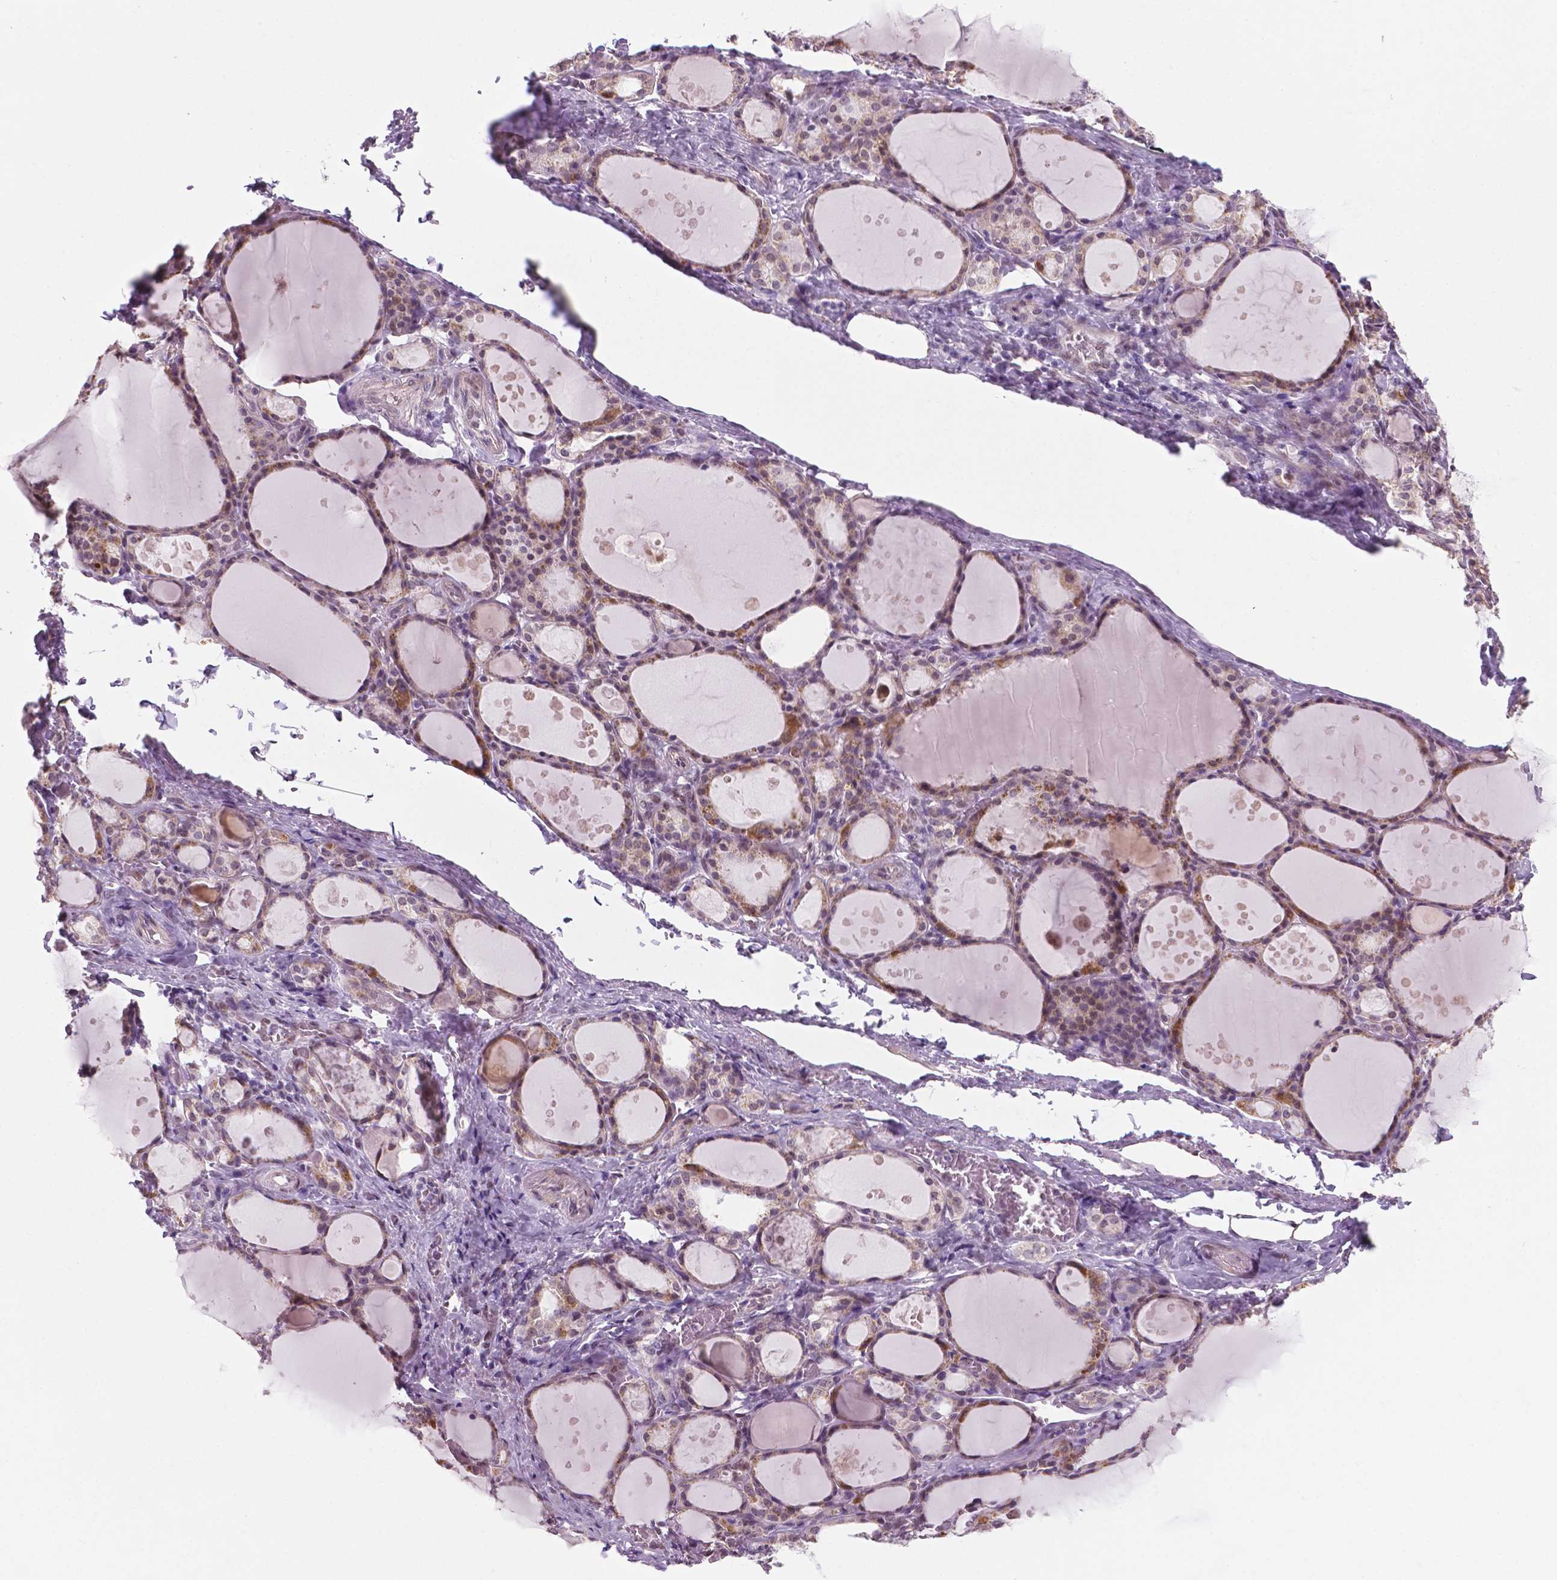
{"staining": {"intensity": "weak", "quantity": "25%-75%", "location": "cytoplasmic/membranous,nuclear"}, "tissue": "thyroid gland", "cell_type": "Glandular cells", "image_type": "normal", "snomed": [{"axis": "morphology", "description": "Normal tissue, NOS"}, {"axis": "topography", "description": "Thyroid gland"}], "caption": "Weak cytoplasmic/membranous,nuclear positivity for a protein is present in about 25%-75% of glandular cells of unremarkable thyroid gland using IHC.", "gene": "C18orf21", "patient": {"sex": "male", "age": 68}}